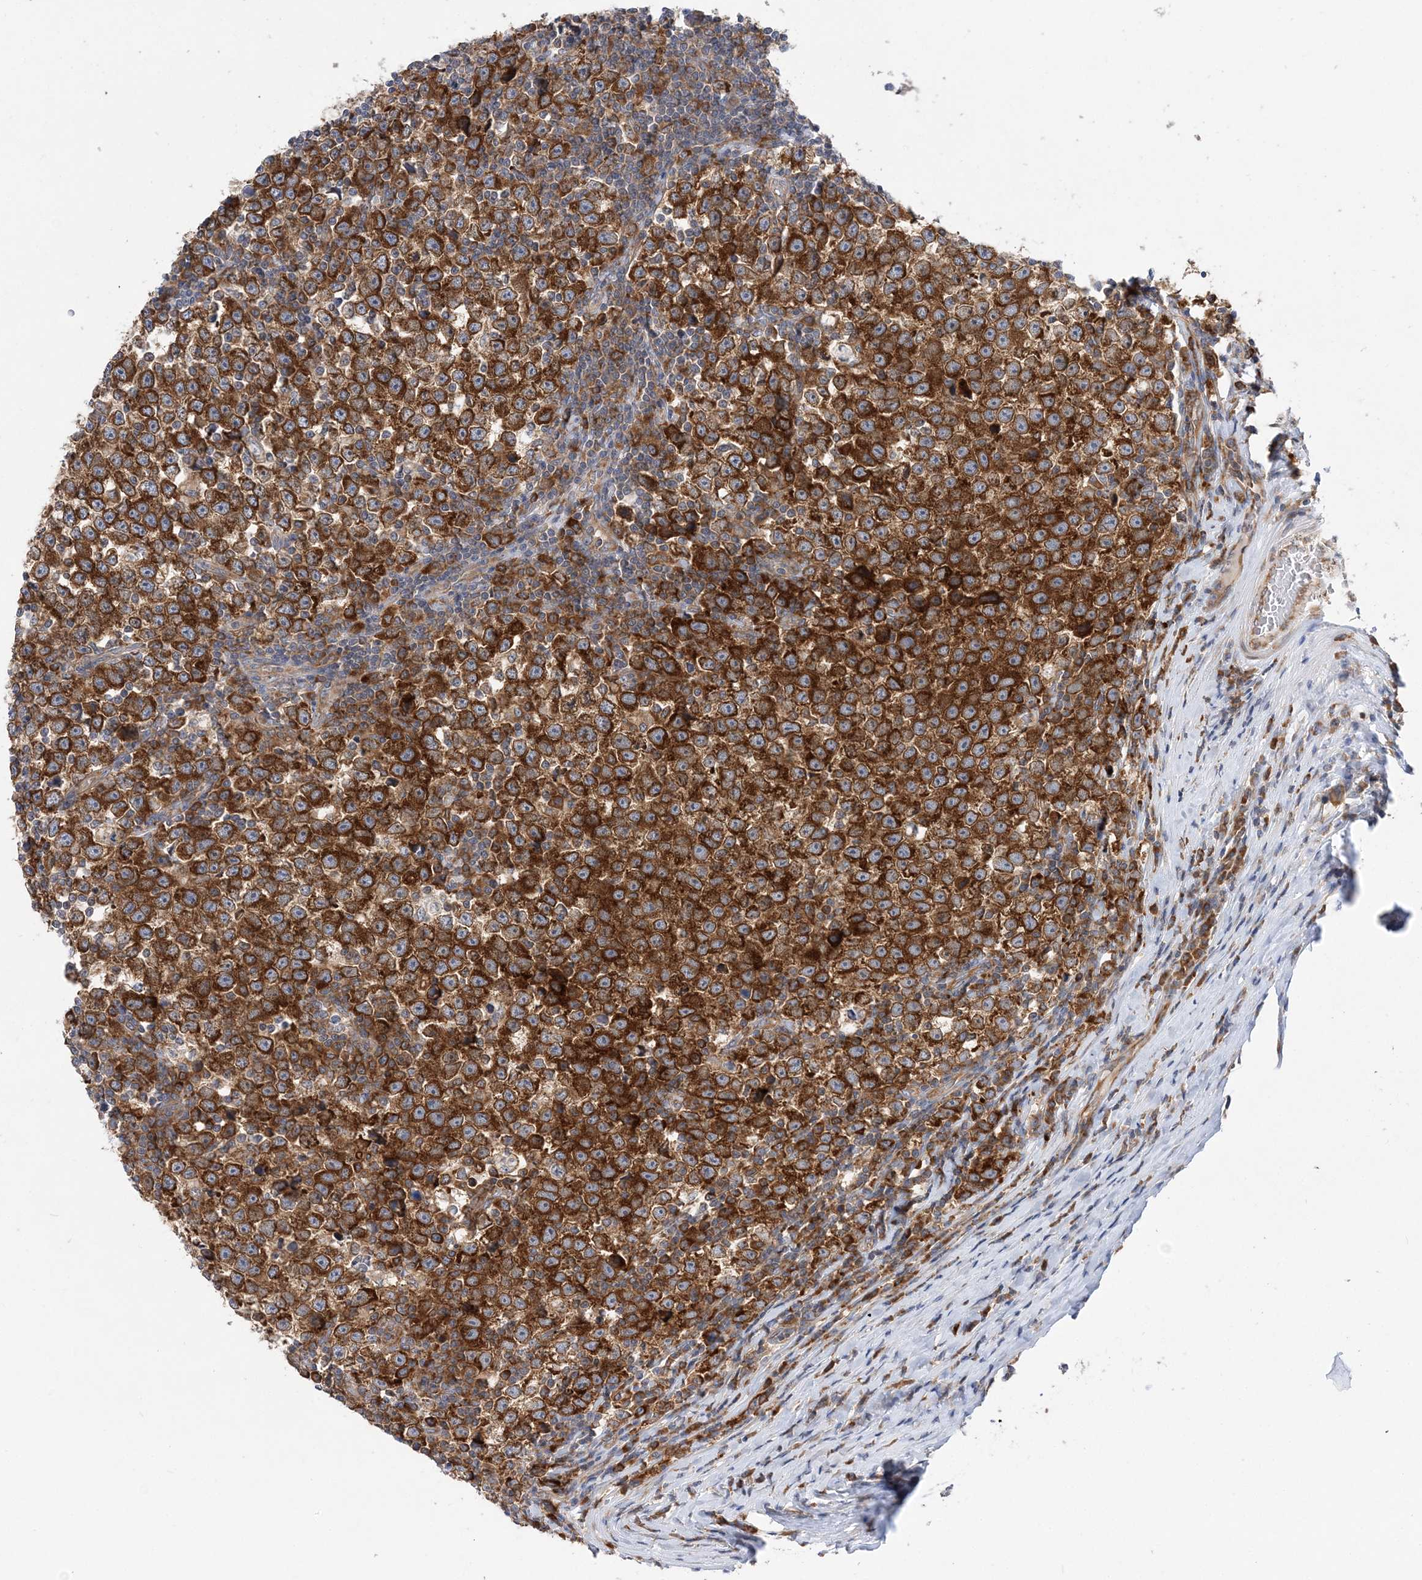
{"staining": {"intensity": "strong", "quantity": ">75%", "location": "cytoplasmic/membranous"}, "tissue": "testis cancer", "cell_type": "Tumor cells", "image_type": "cancer", "snomed": [{"axis": "morphology", "description": "Normal tissue, NOS"}, {"axis": "morphology", "description": "Seminoma, NOS"}, {"axis": "topography", "description": "Testis"}], "caption": "An image of testis seminoma stained for a protein displays strong cytoplasmic/membranous brown staining in tumor cells.", "gene": "LARP4B", "patient": {"sex": "male", "age": 43}}